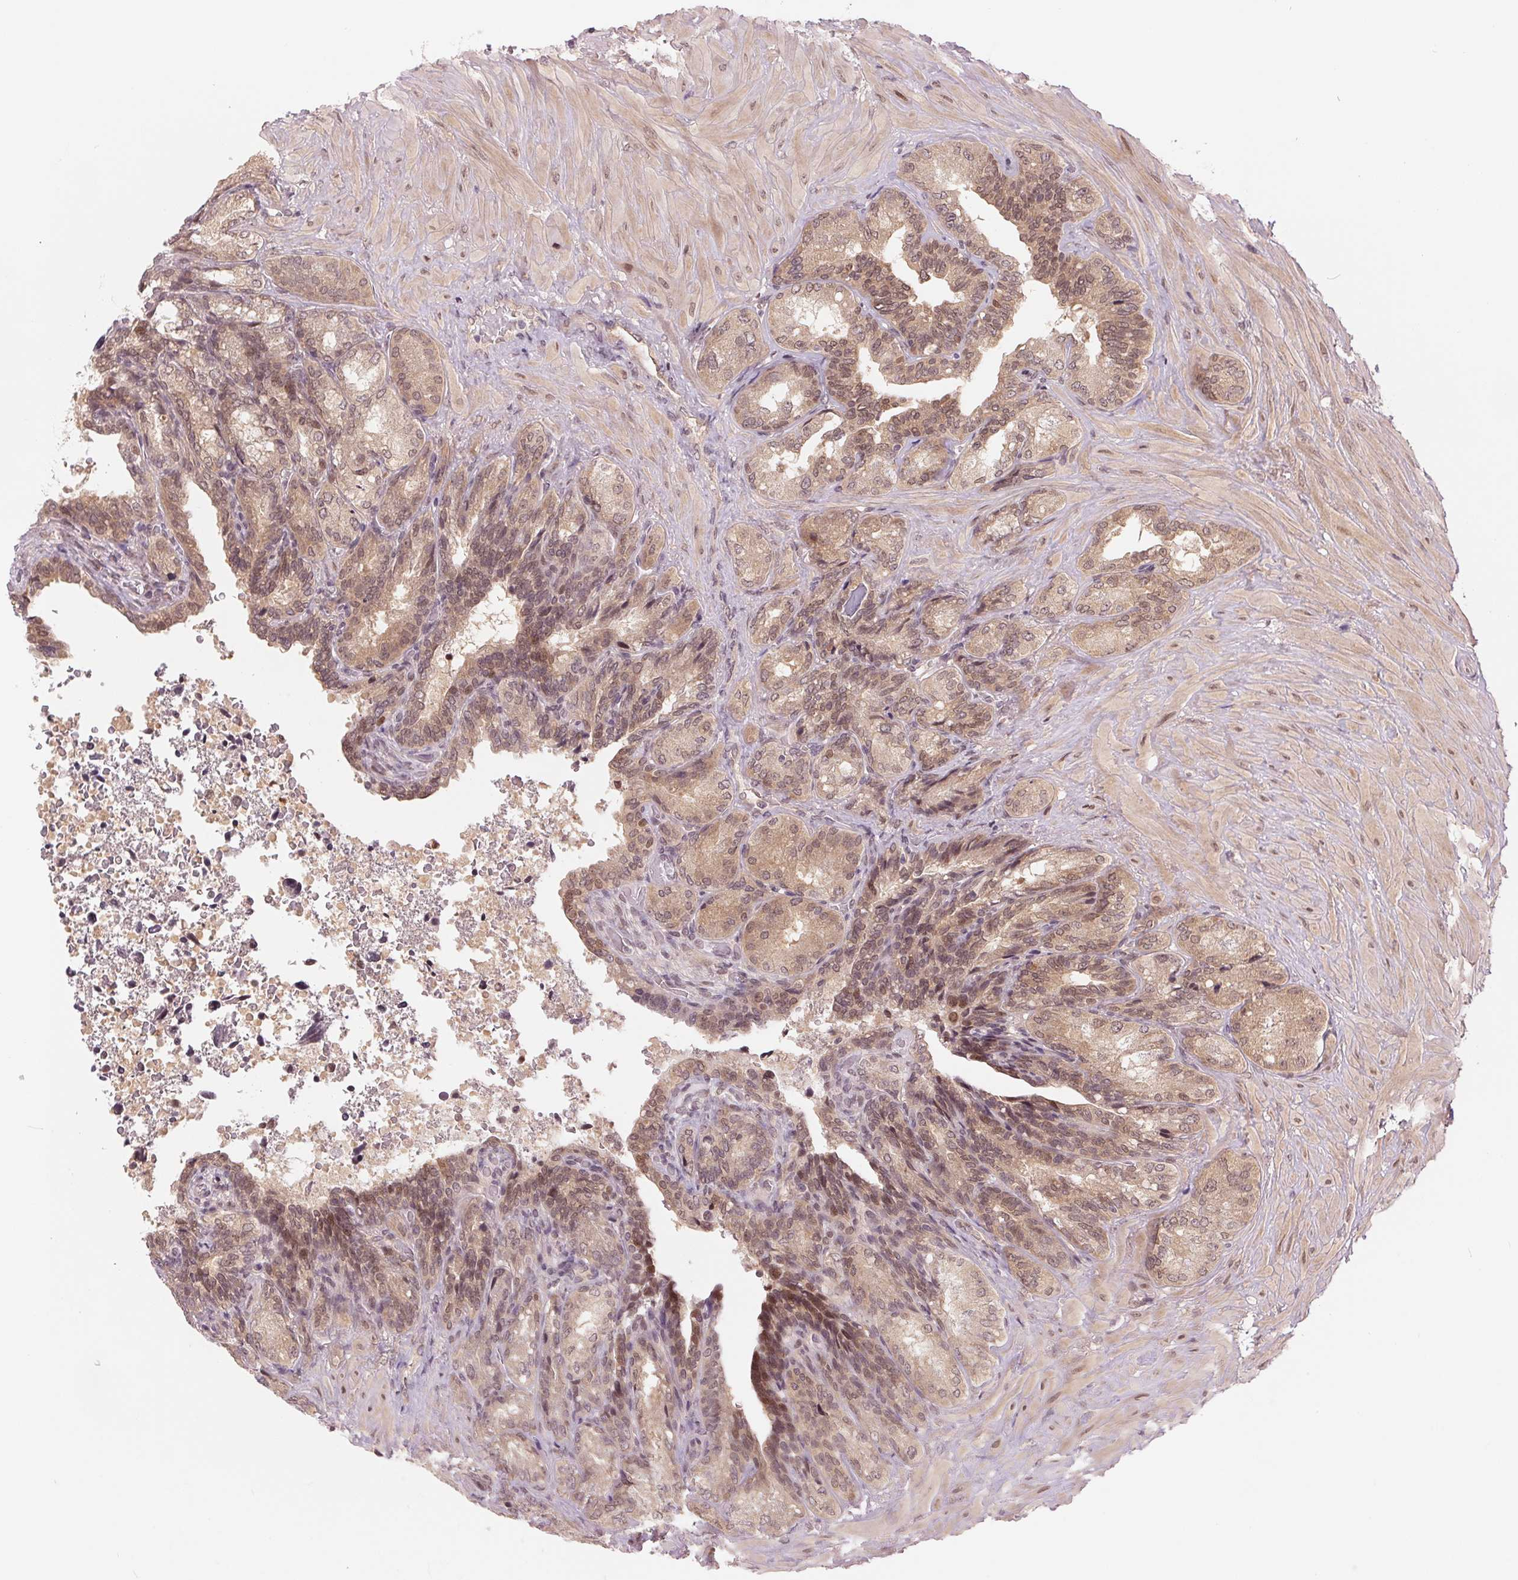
{"staining": {"intensity": "weak", "quantity": ">75%", "location": "cytoplasmic/membranous"}, "tissue": "seminal vesicle", "cell_type": "Glandular cells", "image_type": "normal", "snomed": [{"axis": "morphology", "description": "Normal tissue, NOS"}, {"axis": "topography", "description": "Seminal veicle"}], "caption": "Seminal vesicle stained with DAB (3,3'-diaminobenzidine) IHC shows low levels of weak cytoplasmic/membranous positivity in about >75% of glandular cells.", "gene": "ERI3", "patient": {"sex": "male", "age": 68}}